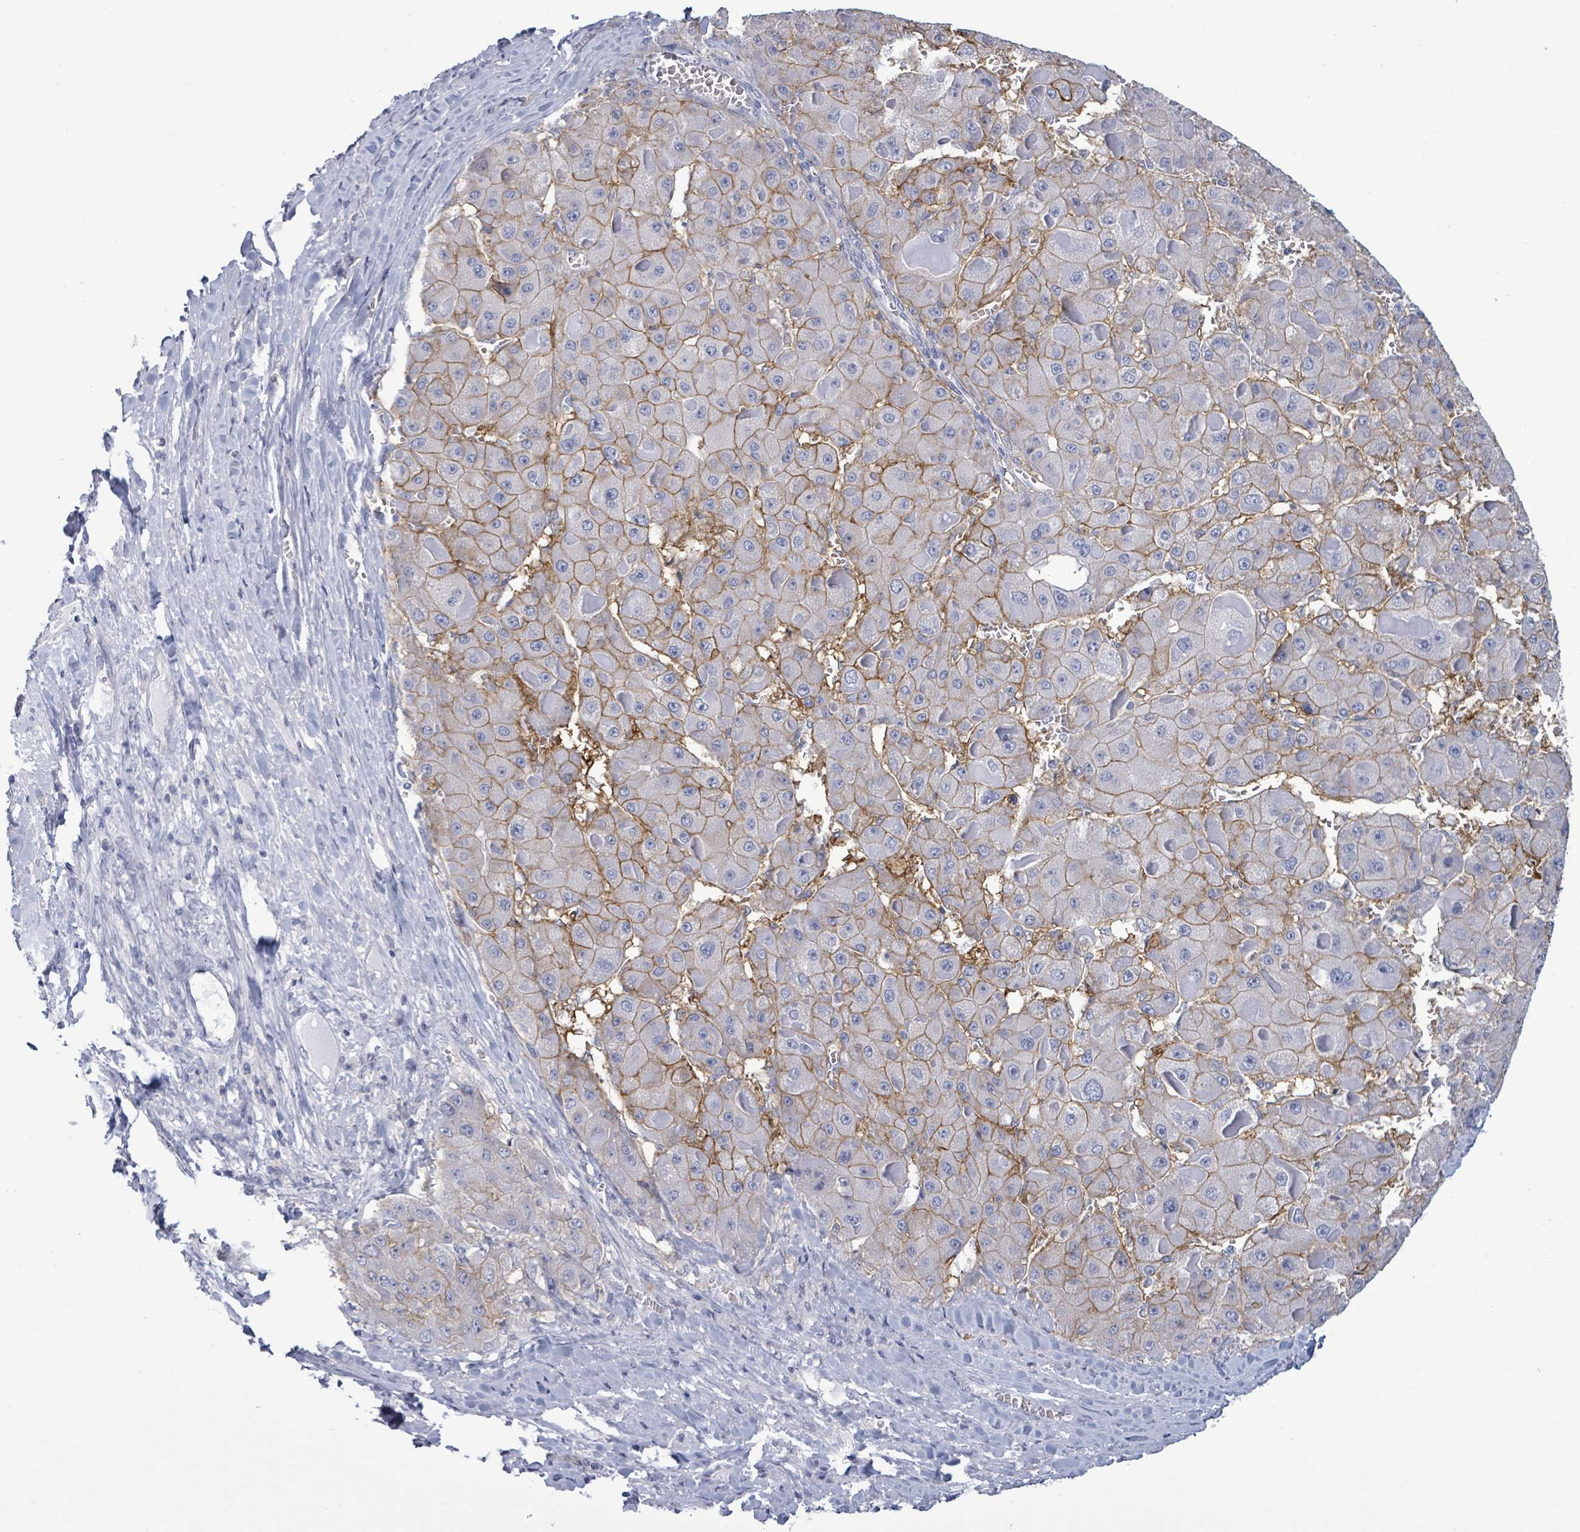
{"staining": {"intensity": "moderate", "quantity": "25%-75%", "location": "cytoplasmic/membranous"}, "tissue": "liver cancer", "cell_type": "Tumor cells", "image_type": "cancer", "snomed": [{"axis": "morphology", "description": "Carcinoma, Hepatocellular, NOS"}, {"axis": "topography", "description": "Liver"}], "caption": "Liver cancer tissue exhibits moderate cytoplasmic/membranous staining in approximately 25%-75% of tumor cells", "gene": "BSG", "patient": {"sex": "female", "age": 73}}